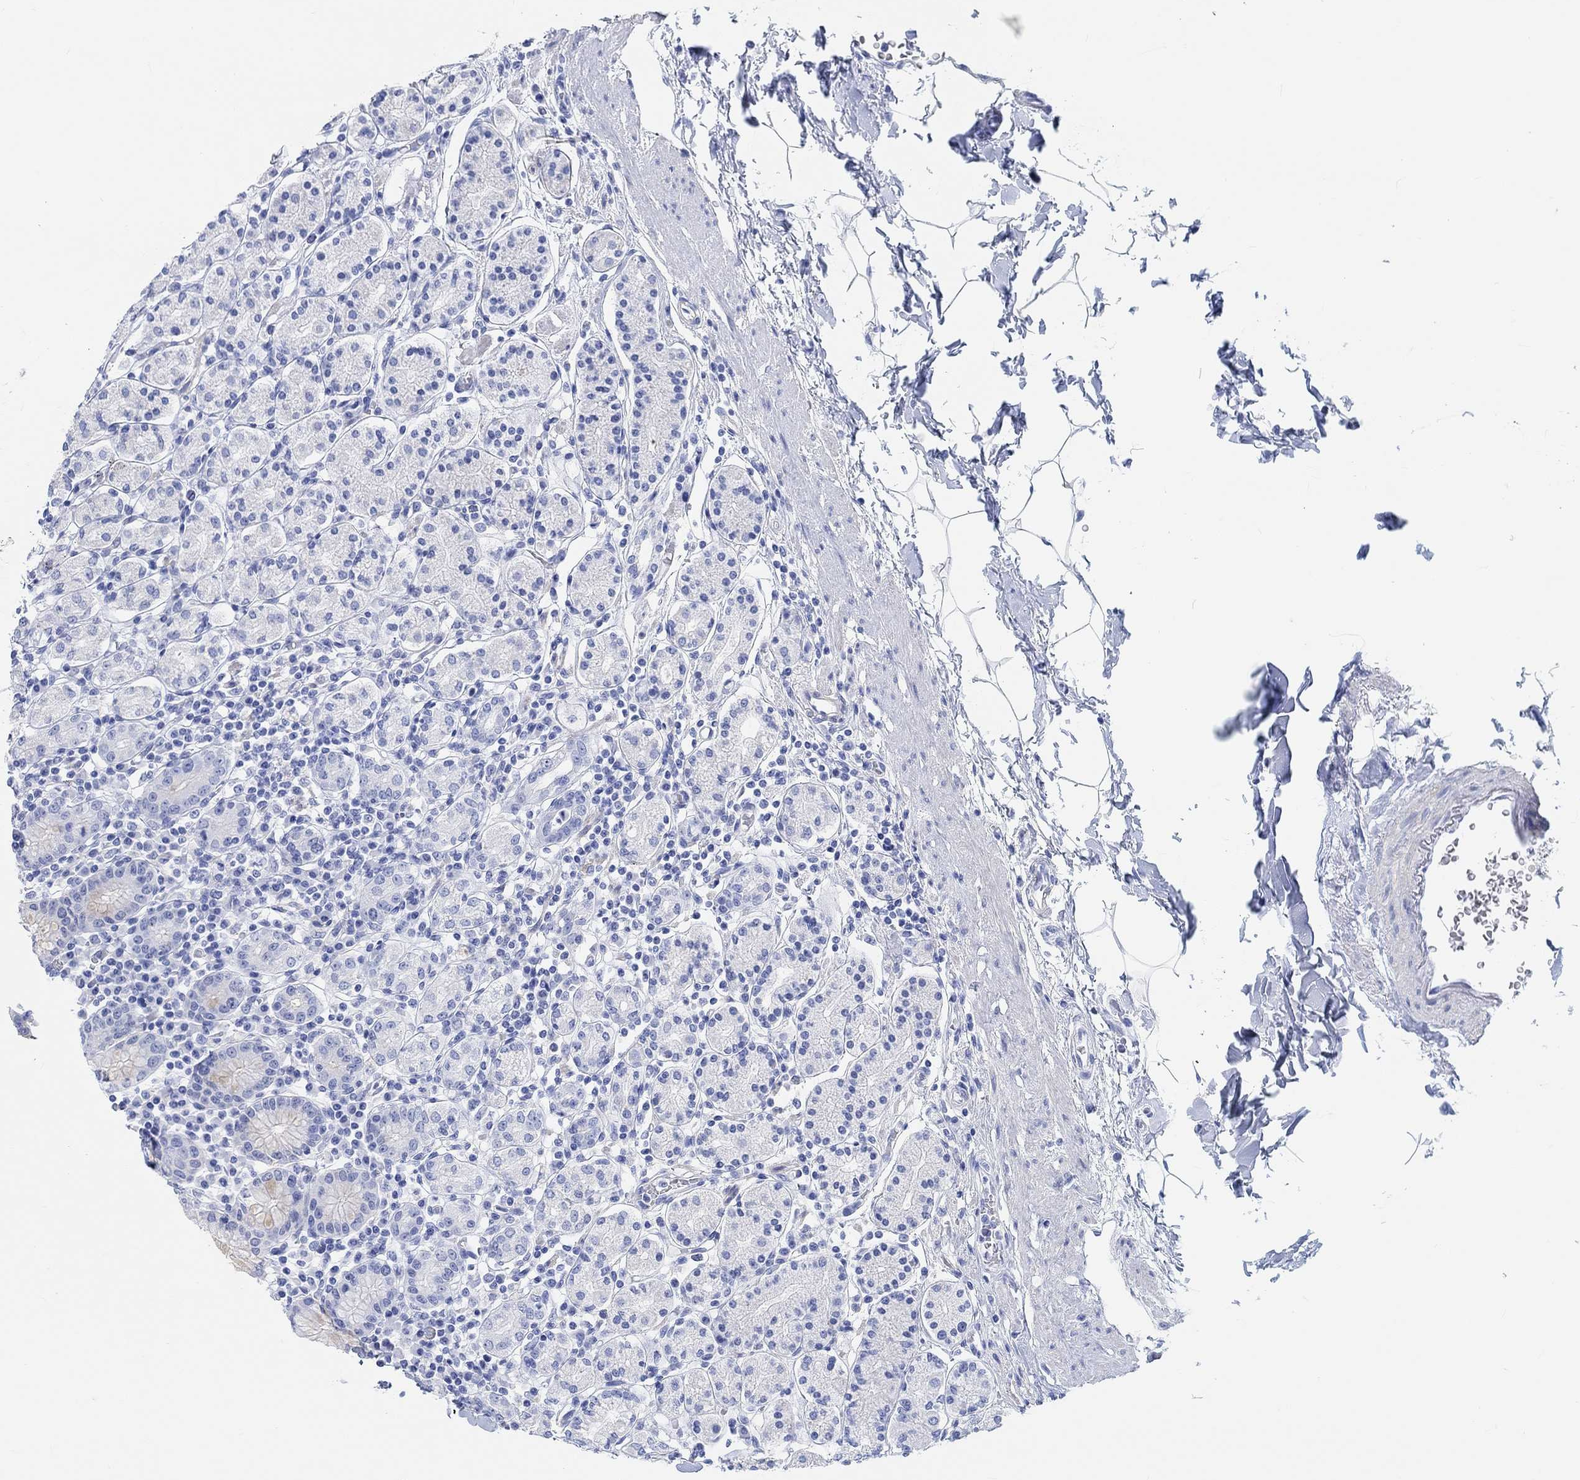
{"staining": {"intensity": "weak", "quantity": "<25%", "location": "cytoplasmic/membranous"}, "tissue": "stomach", "cell_type": "Glandular cells", "image_type": "normal", "snomed": [{"axis": "morphology", "description": "Normal tissue, NOS"}, {"axis": "topography", "description": "Stomach, upper"}, {"axis": "topography", "description": "Stomach"}], "caption": "This is an immunohistochemistry image of unremarkable human stomach. There is no positivity in glandular cells.", "gene": "ANKRD33", "patient": {"sex": "male", "age": 62}}